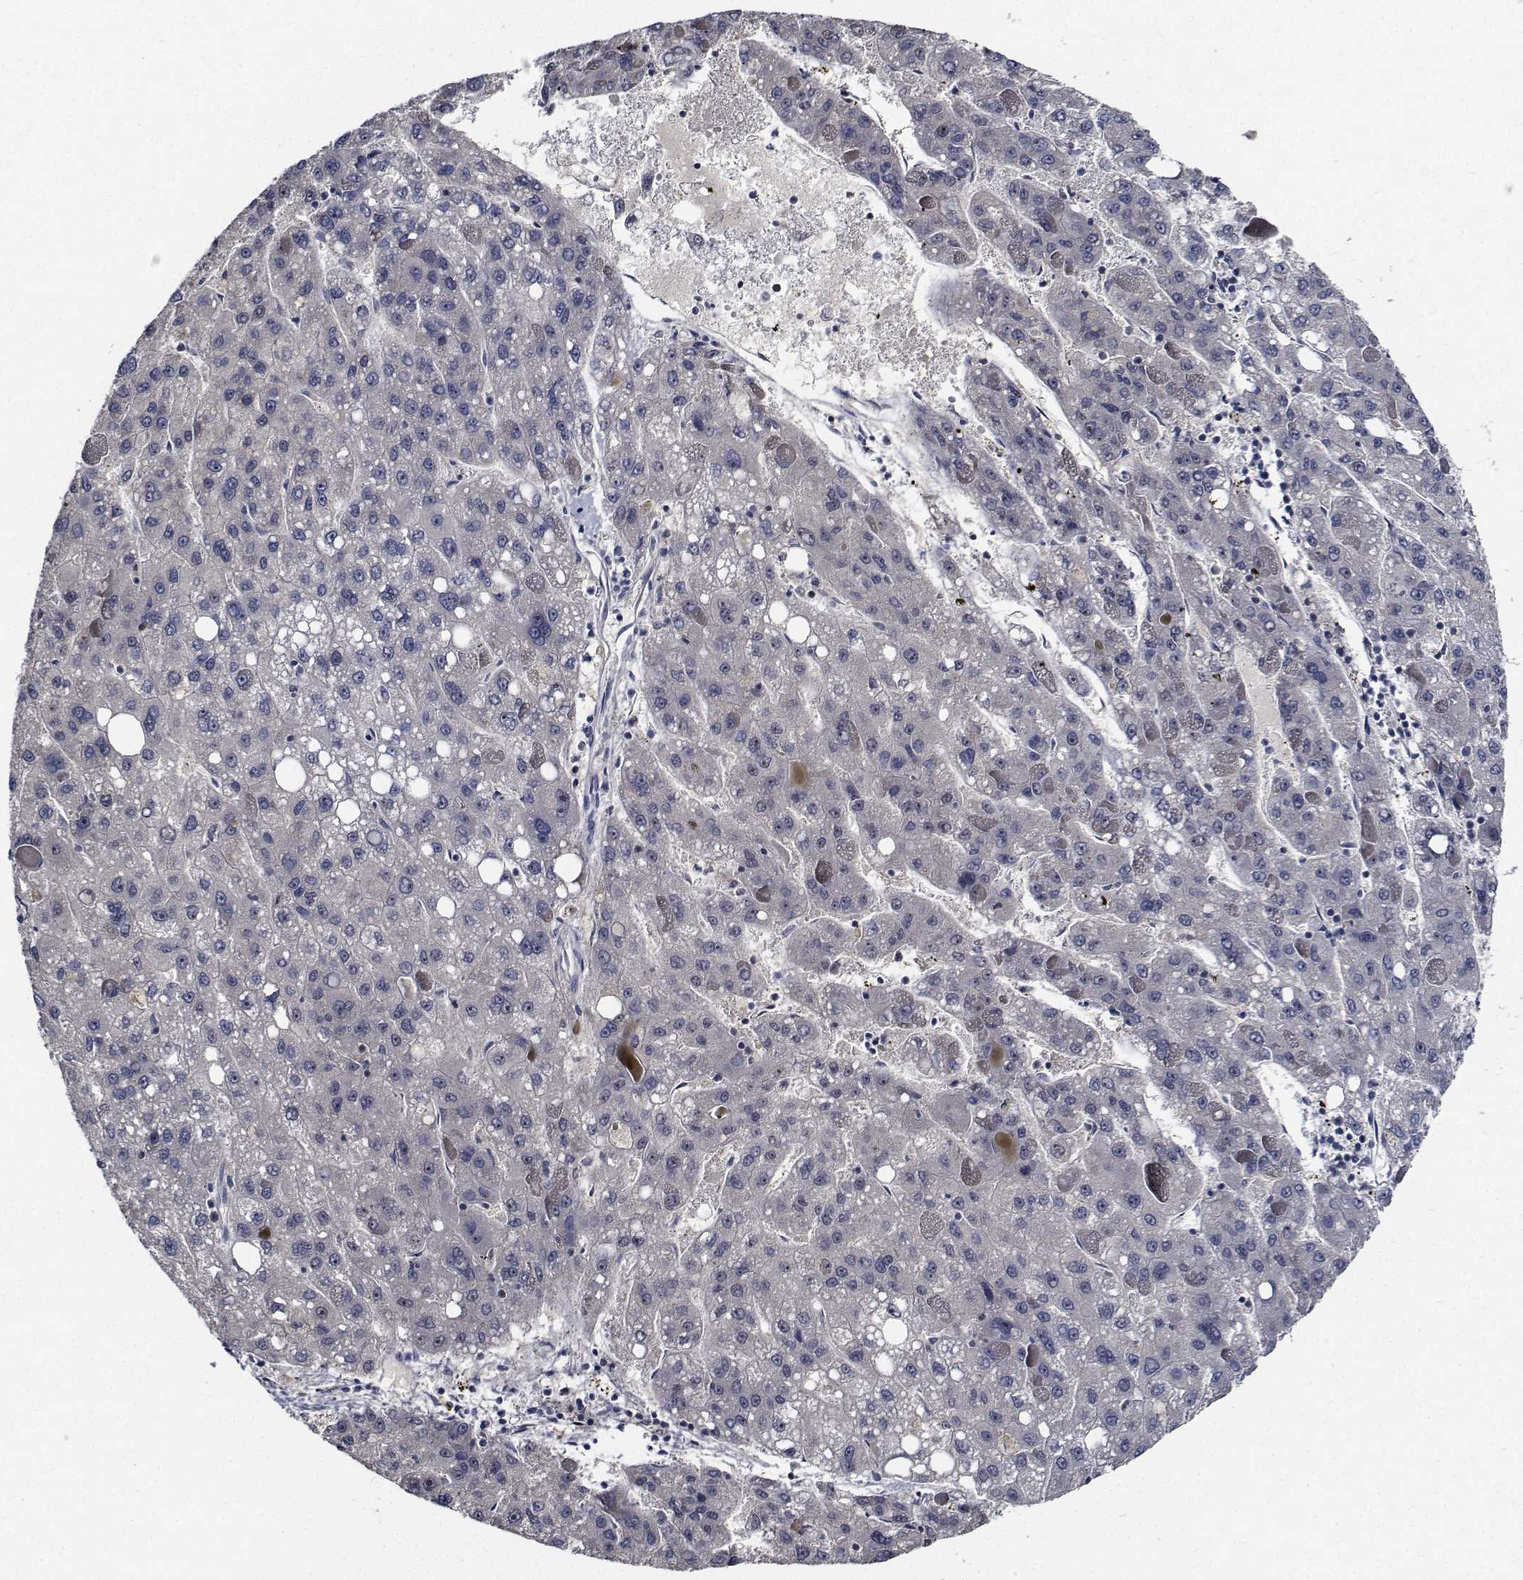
{"staining": {"intensity": "negative", "quantity": "none", "location": "none"}, "tissue": "liver cancer", "cell_type": "Tumor cells", "image_type": "cancer", "snomed": [{"axis": "morphology", "description": "Carcinoma, Hepatocellular, NOS"}, {"axis": "topography", "description": "Liver"}], "caption": "This is an immunohistochemistry image of liver cancer (hepatocellular carcinoma). There is no staining in tumor cells.", "gene": "NVL", "patient": {"sex": "female", "age": 82}}